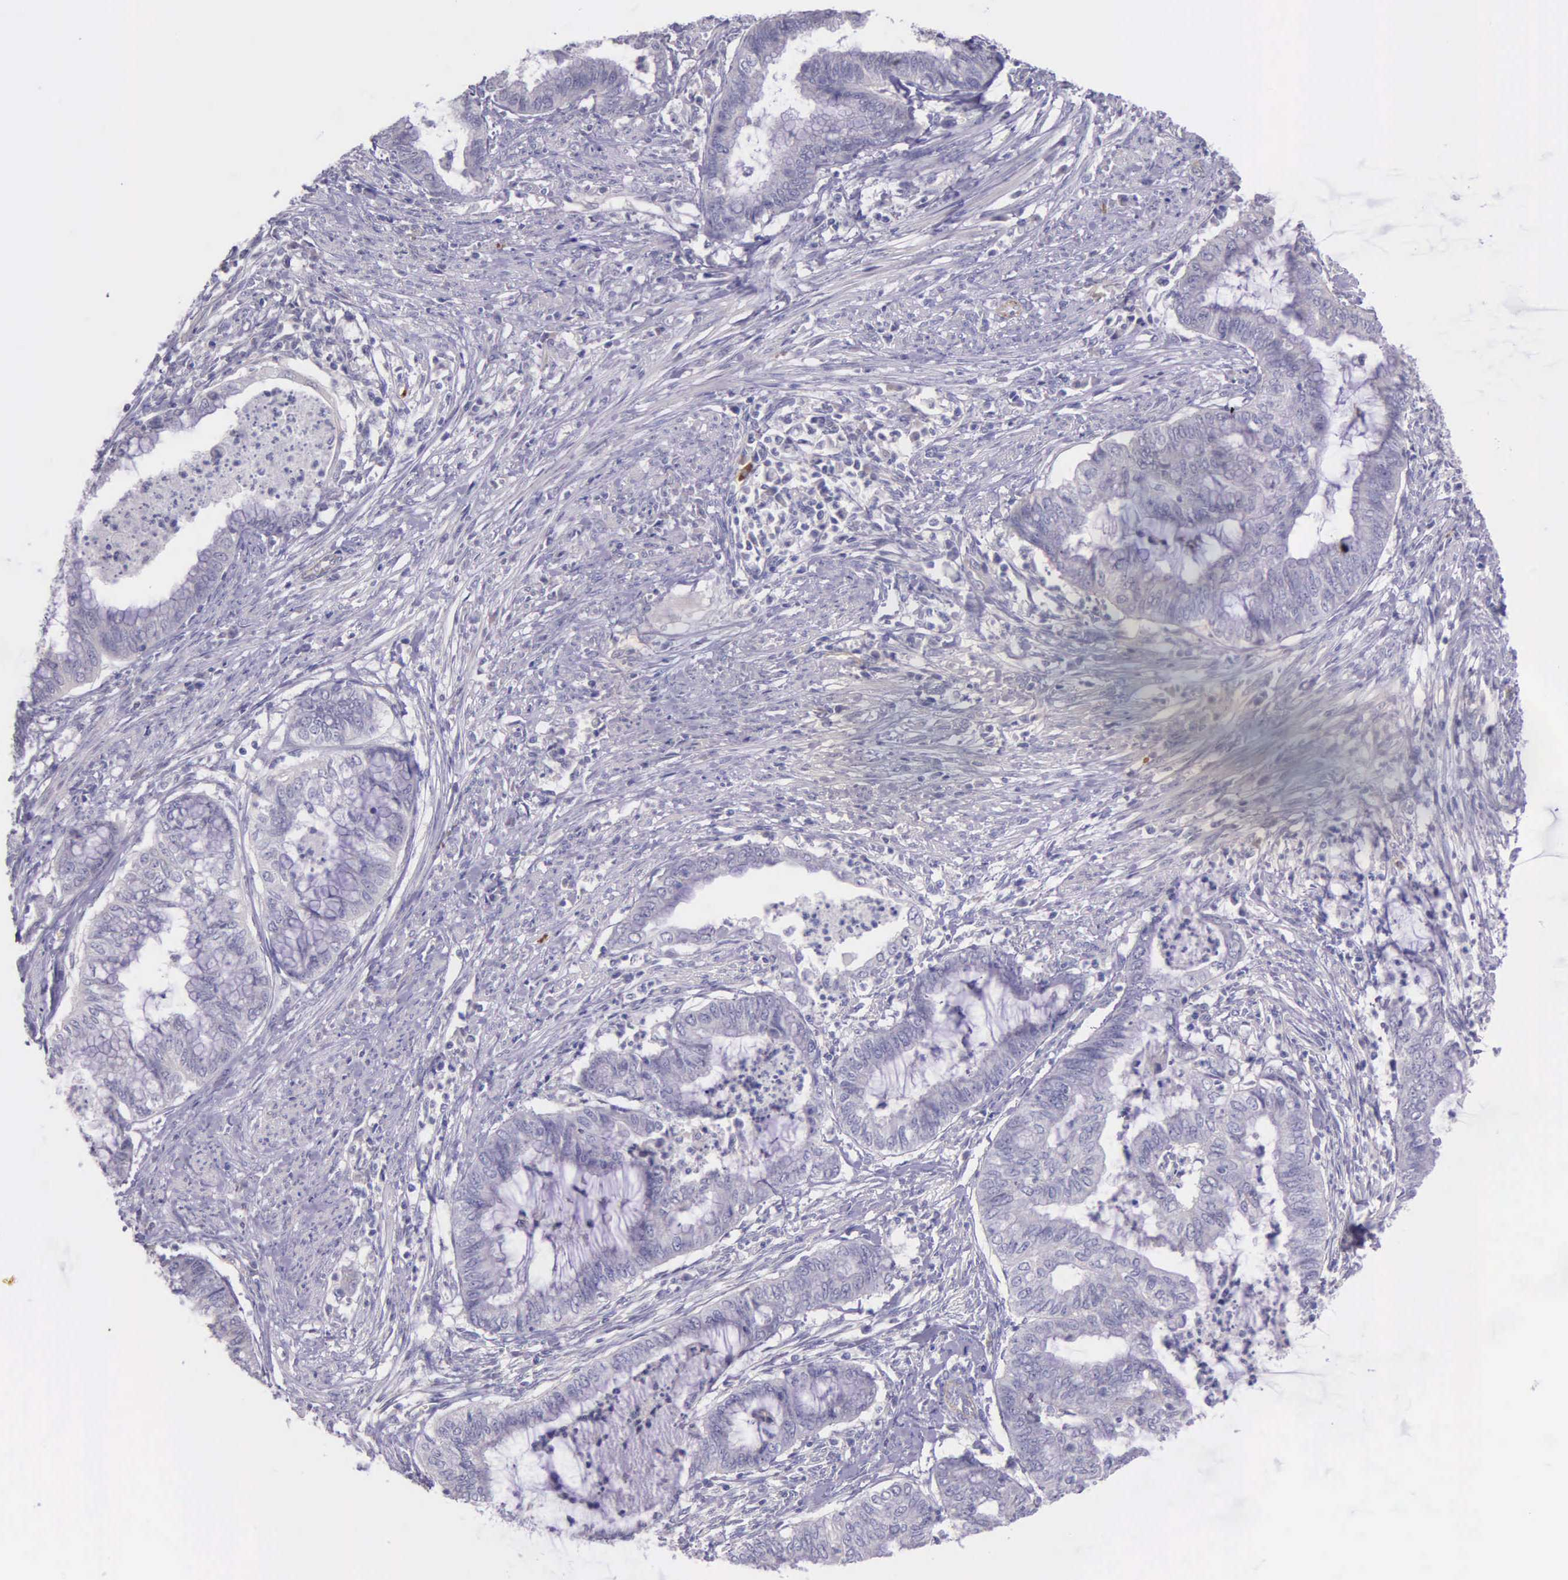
{"staining": {"intensity": "negative", "quantity": "none", "location": "none"}, "tissue": "endometrial cancer", "cell_type": "Tumor cells", "image_type": "cancer", "snomed": [{"axis": "morphology", "description": "Necrosis, NOS"}, {"axis": "morphology", "description": "Adenocarcinoma, NOS"}, {"axis": "topography", "description": "Endometrium"}], "caption": "A histopathology image of human endometrial cancer is negative for staining in tumor cells.", "gene": "THSD7A", "patient": {"sex": "female", "age": 79}}